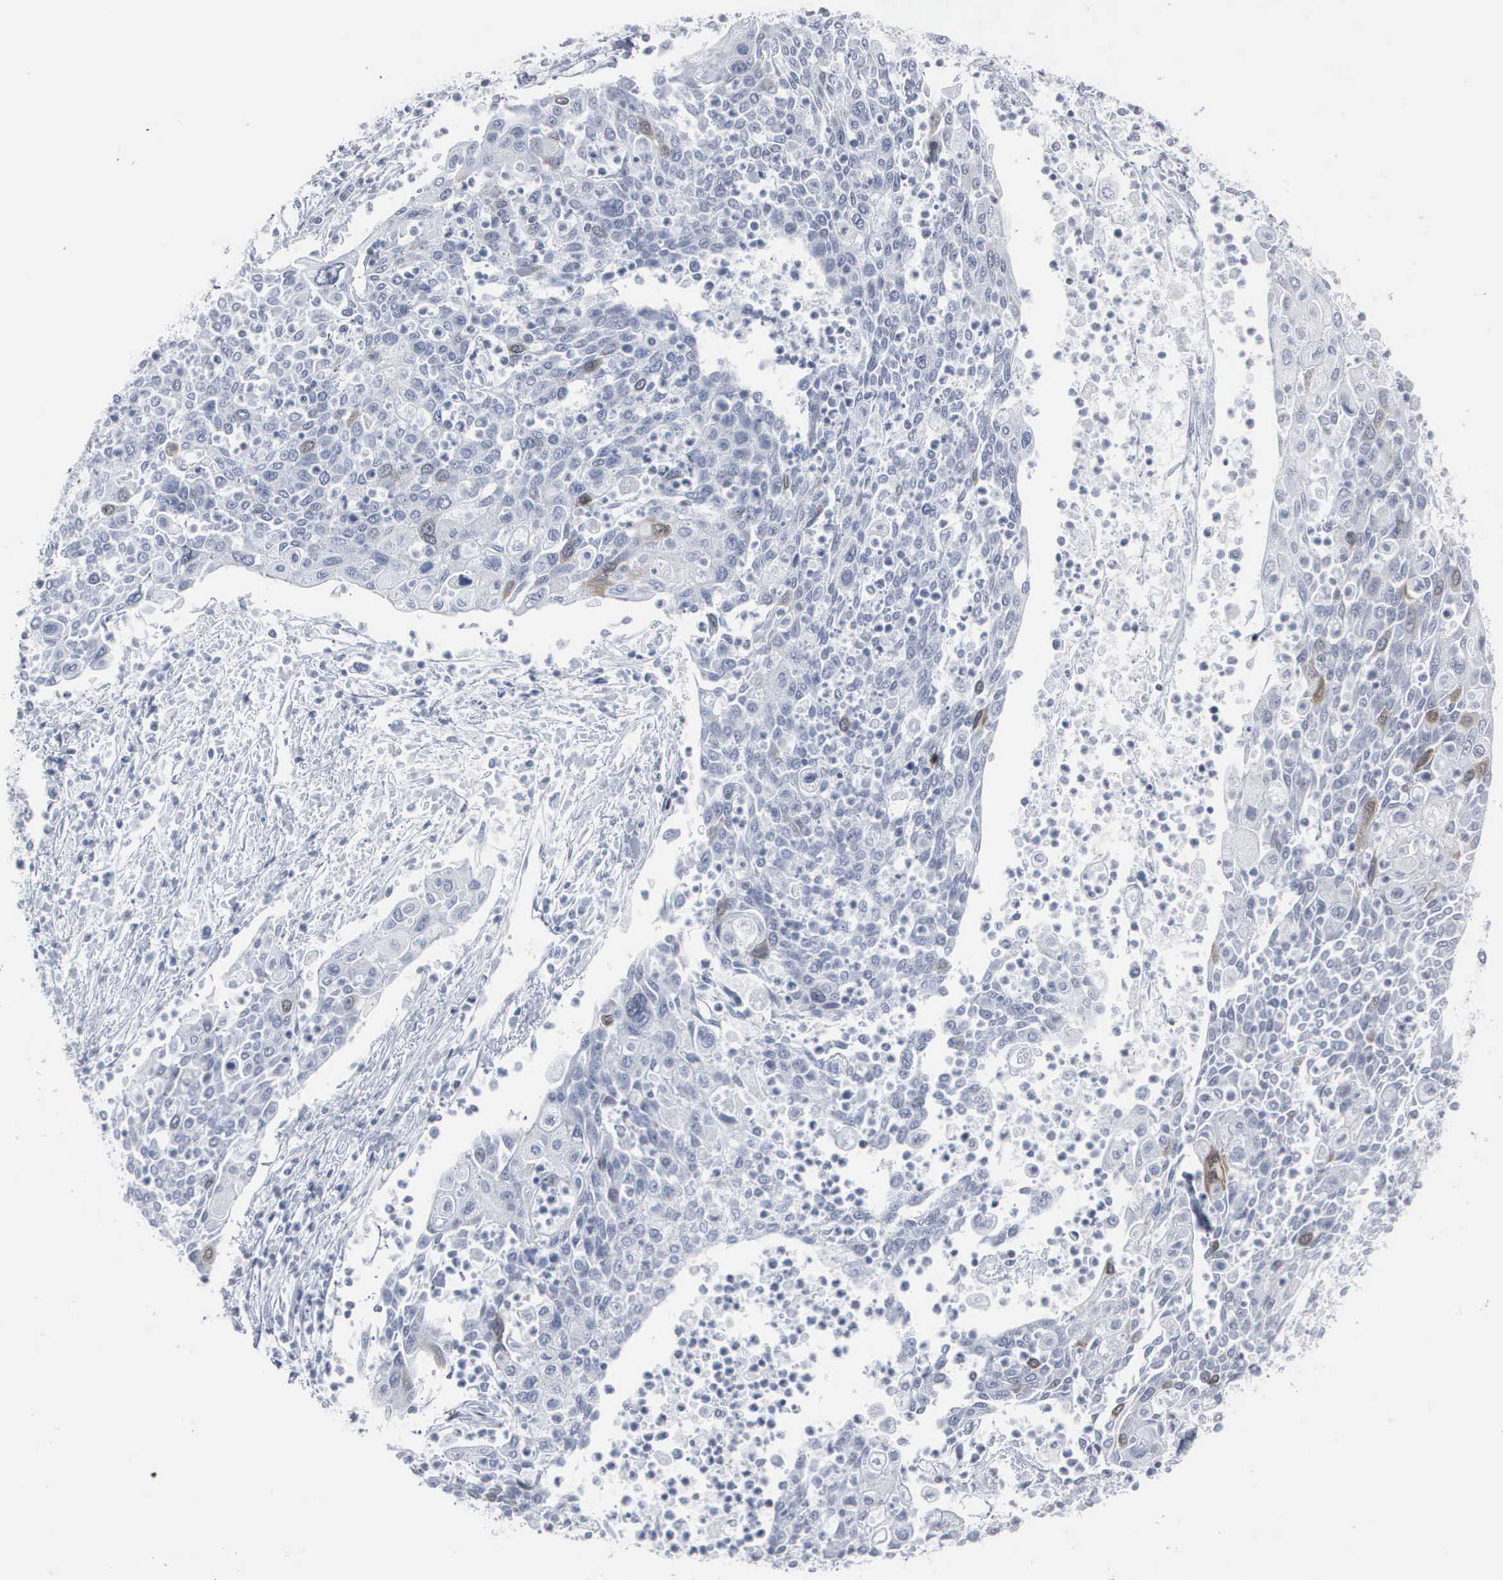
{"staining": {"intensity": "weak", "quantity": "<25%", "location": "cytoplasmic/membranous,nuclear"}, "tissue": "cervical cancer", "cell_type": "Tumor cells", "image_type": "cancer", "snomed": [{"axis": "morphology", "description": "Squamous cell carcinoma, NOS"}, {"axis": "topography", "description": "Cervix"}], "caption": "Immunohistochemical staining of squamous cell carcinoma (cervical) shows no significant expression in tumor cells.", "gene": "CCNB1", "patient": {"sex": "female", "age": 40}}